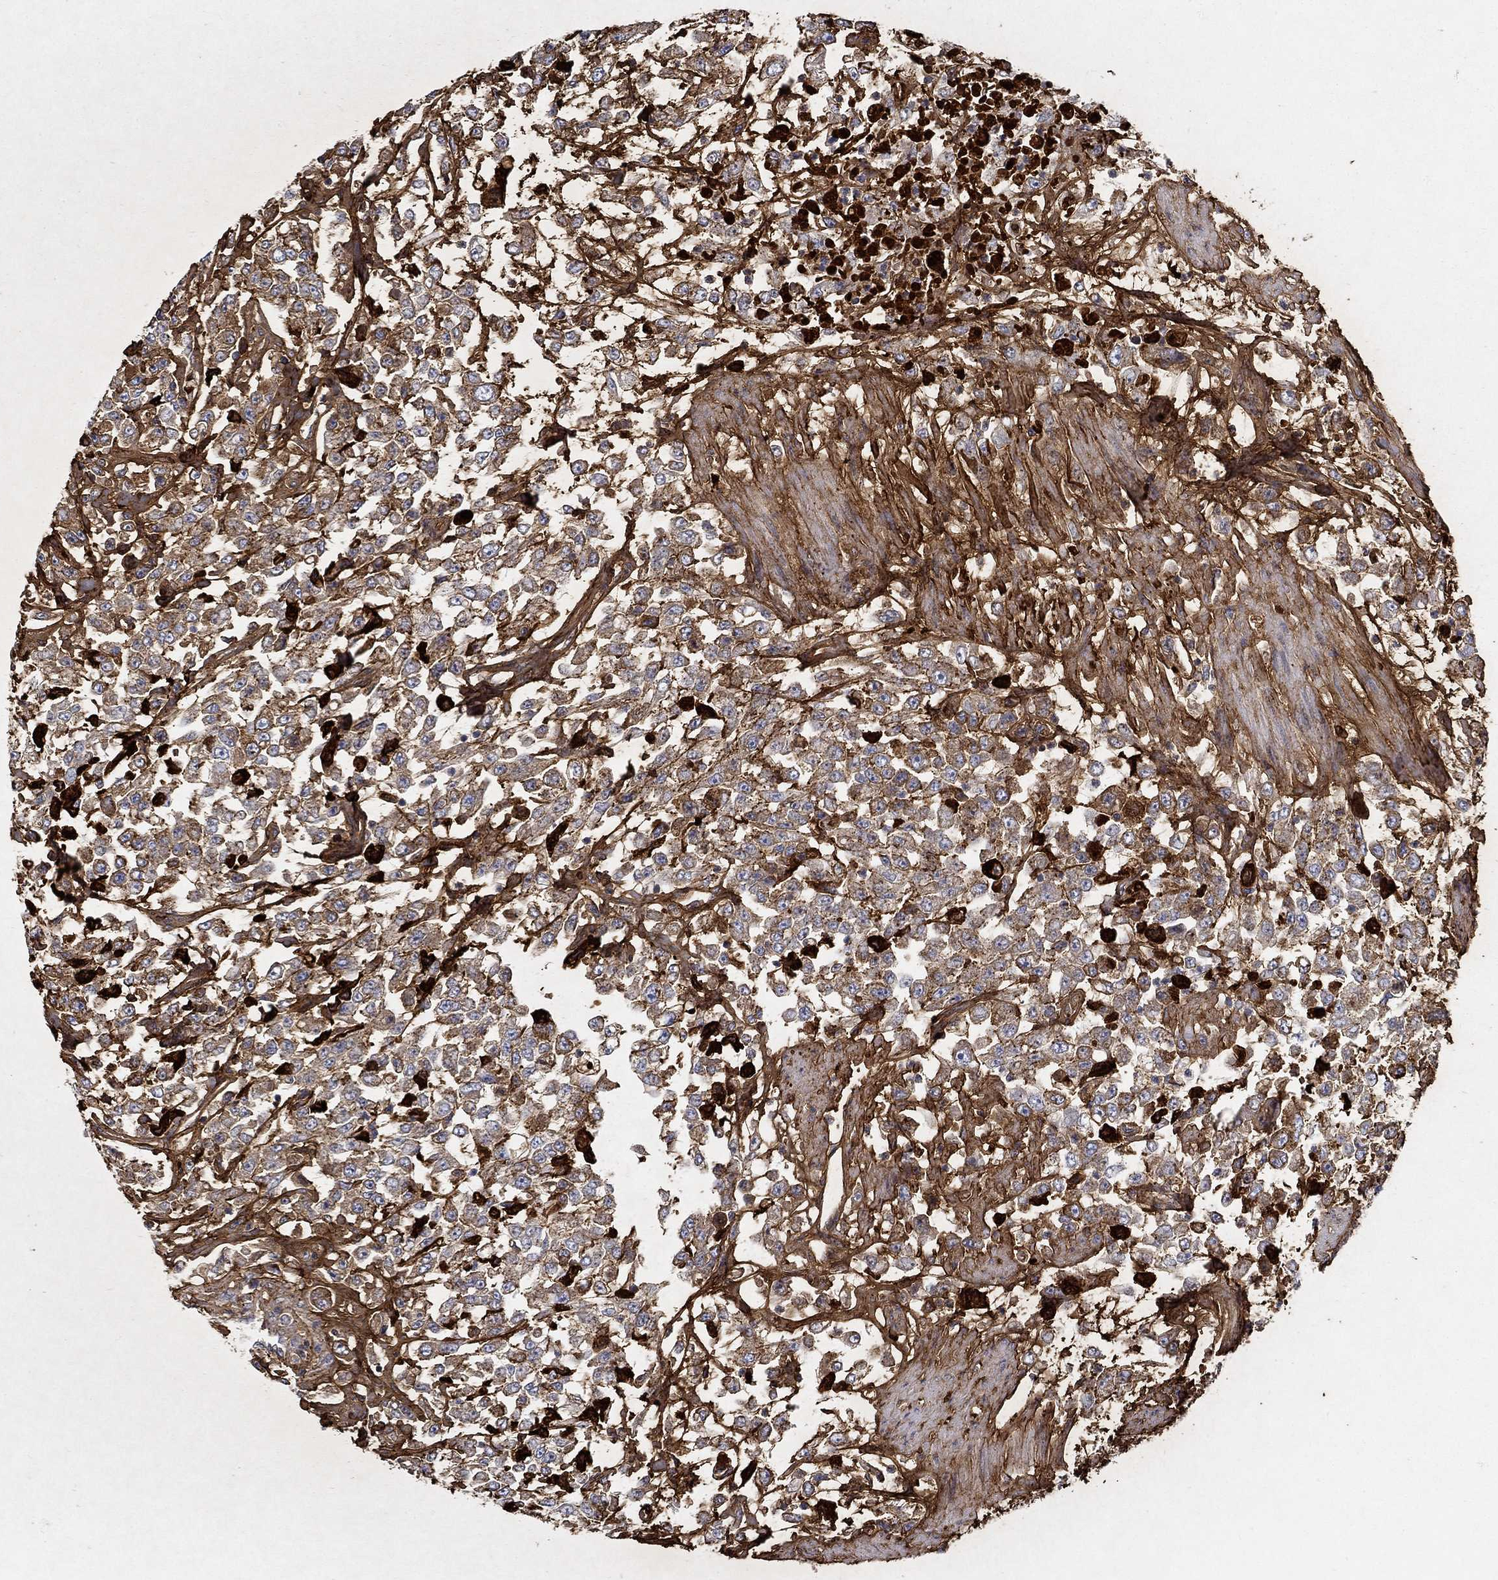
{"staining": {"intensity": "strong", "quantity": "25%-75%", "location": "cytoplasmic/membranous"}, "tissue": "urothelial cancer", "cell_type": "Tumor cells", "image_type": "cancer", "snomed": [{"axis": "morphology", "description": "Urothelial carcinoma, High grade"}, {"axis": "topography", "description": "Urinary bladder"}], "caption": "High-power microscopy captured an immunohistochemistry histopathology image of urothelial cancer, revealing strong cytoplasmic/membranous expression in about 25%-75% of tumor cells.", "gene": "TGFBI", "patient": {"sex": "male", "age": 46}}